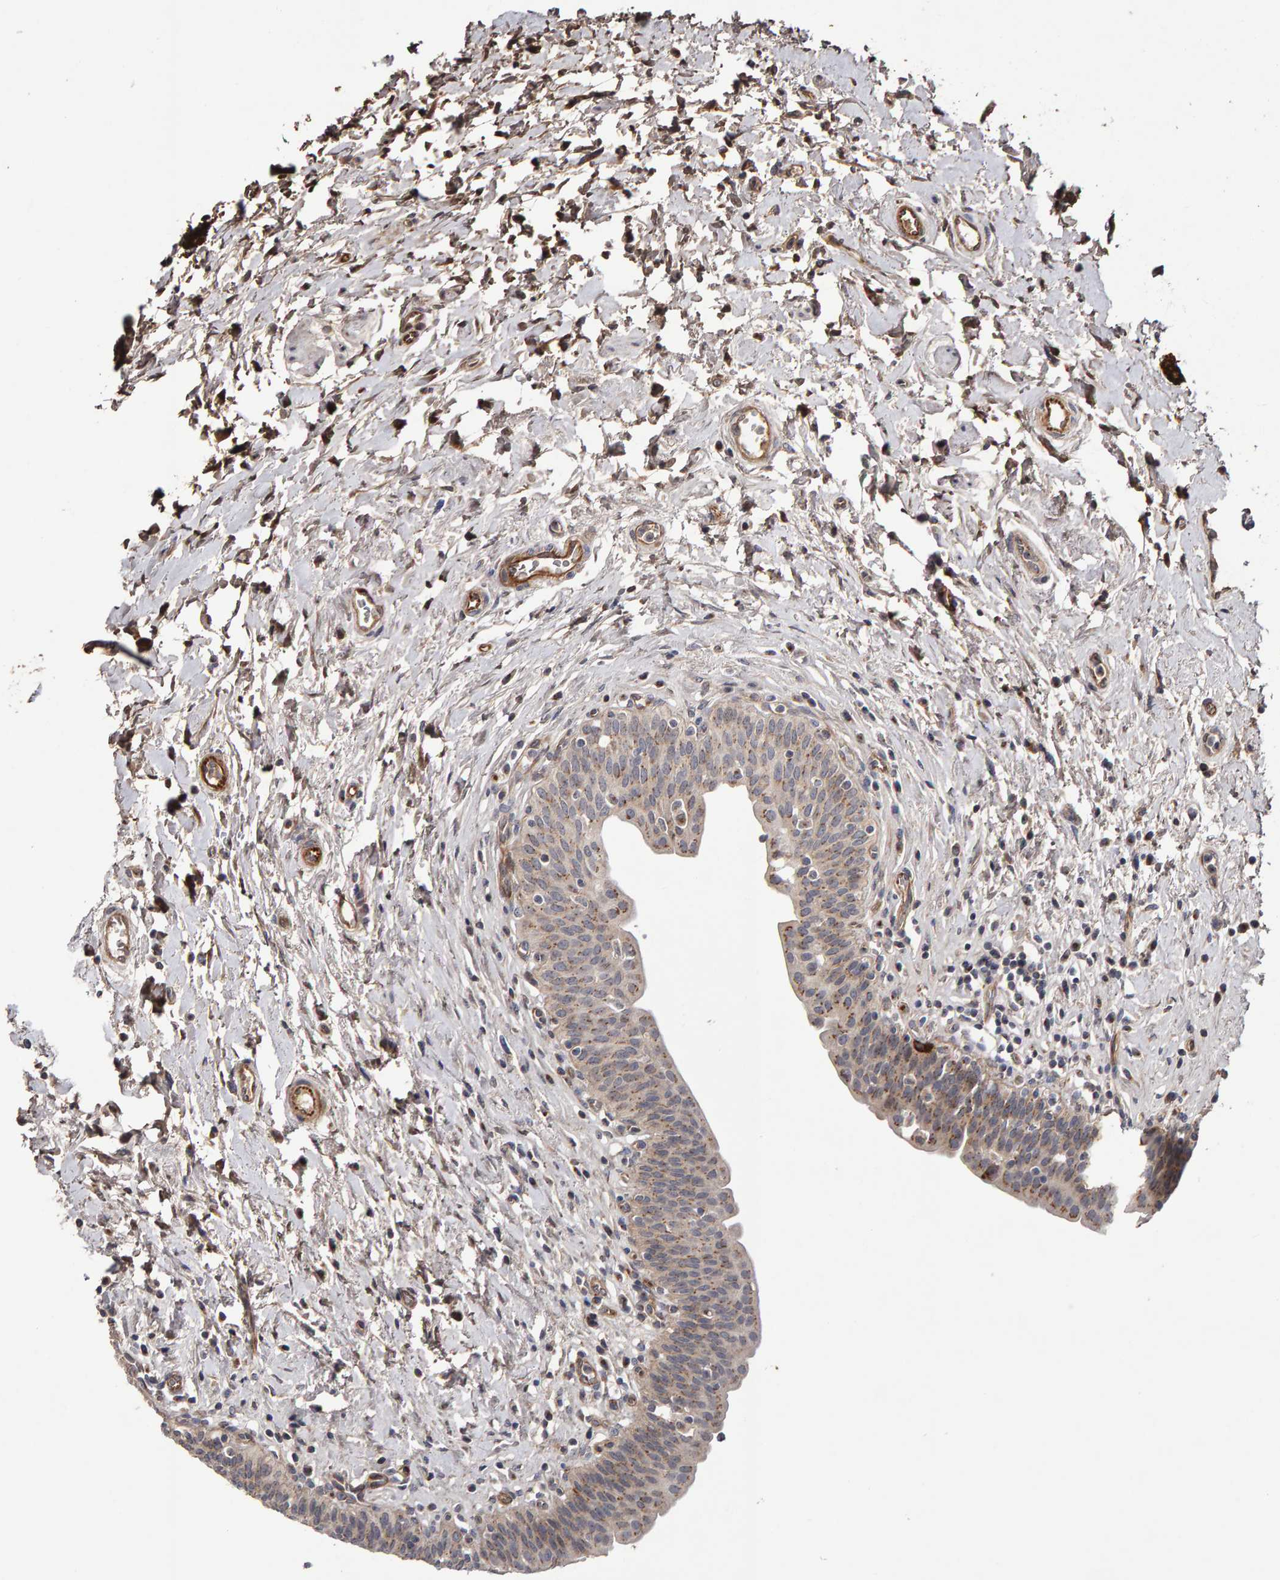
{"staining": {"intensity": "moderate", "quantity": ">75%", "location": "cytoplasmic/membranous"}, "tissue": "urinary bladder", "cell_type": "Urothelial cells", "image_type": "normal", "snomed": [{"axis": "morphology", "description": "Normal tissue, NOS"}, {"axis": "topography", "description": "Urinary bladder"}], "caption": "Immunohistochemistry image of unremarkable human urinary bladder stained for a protein (brown), which displays medium levels of moderate cytoplasmic/membranous expression in approximately >75% of urothelial cells.", "gene": "CANT1", "patient": {"sex": "male", "age": 83}}